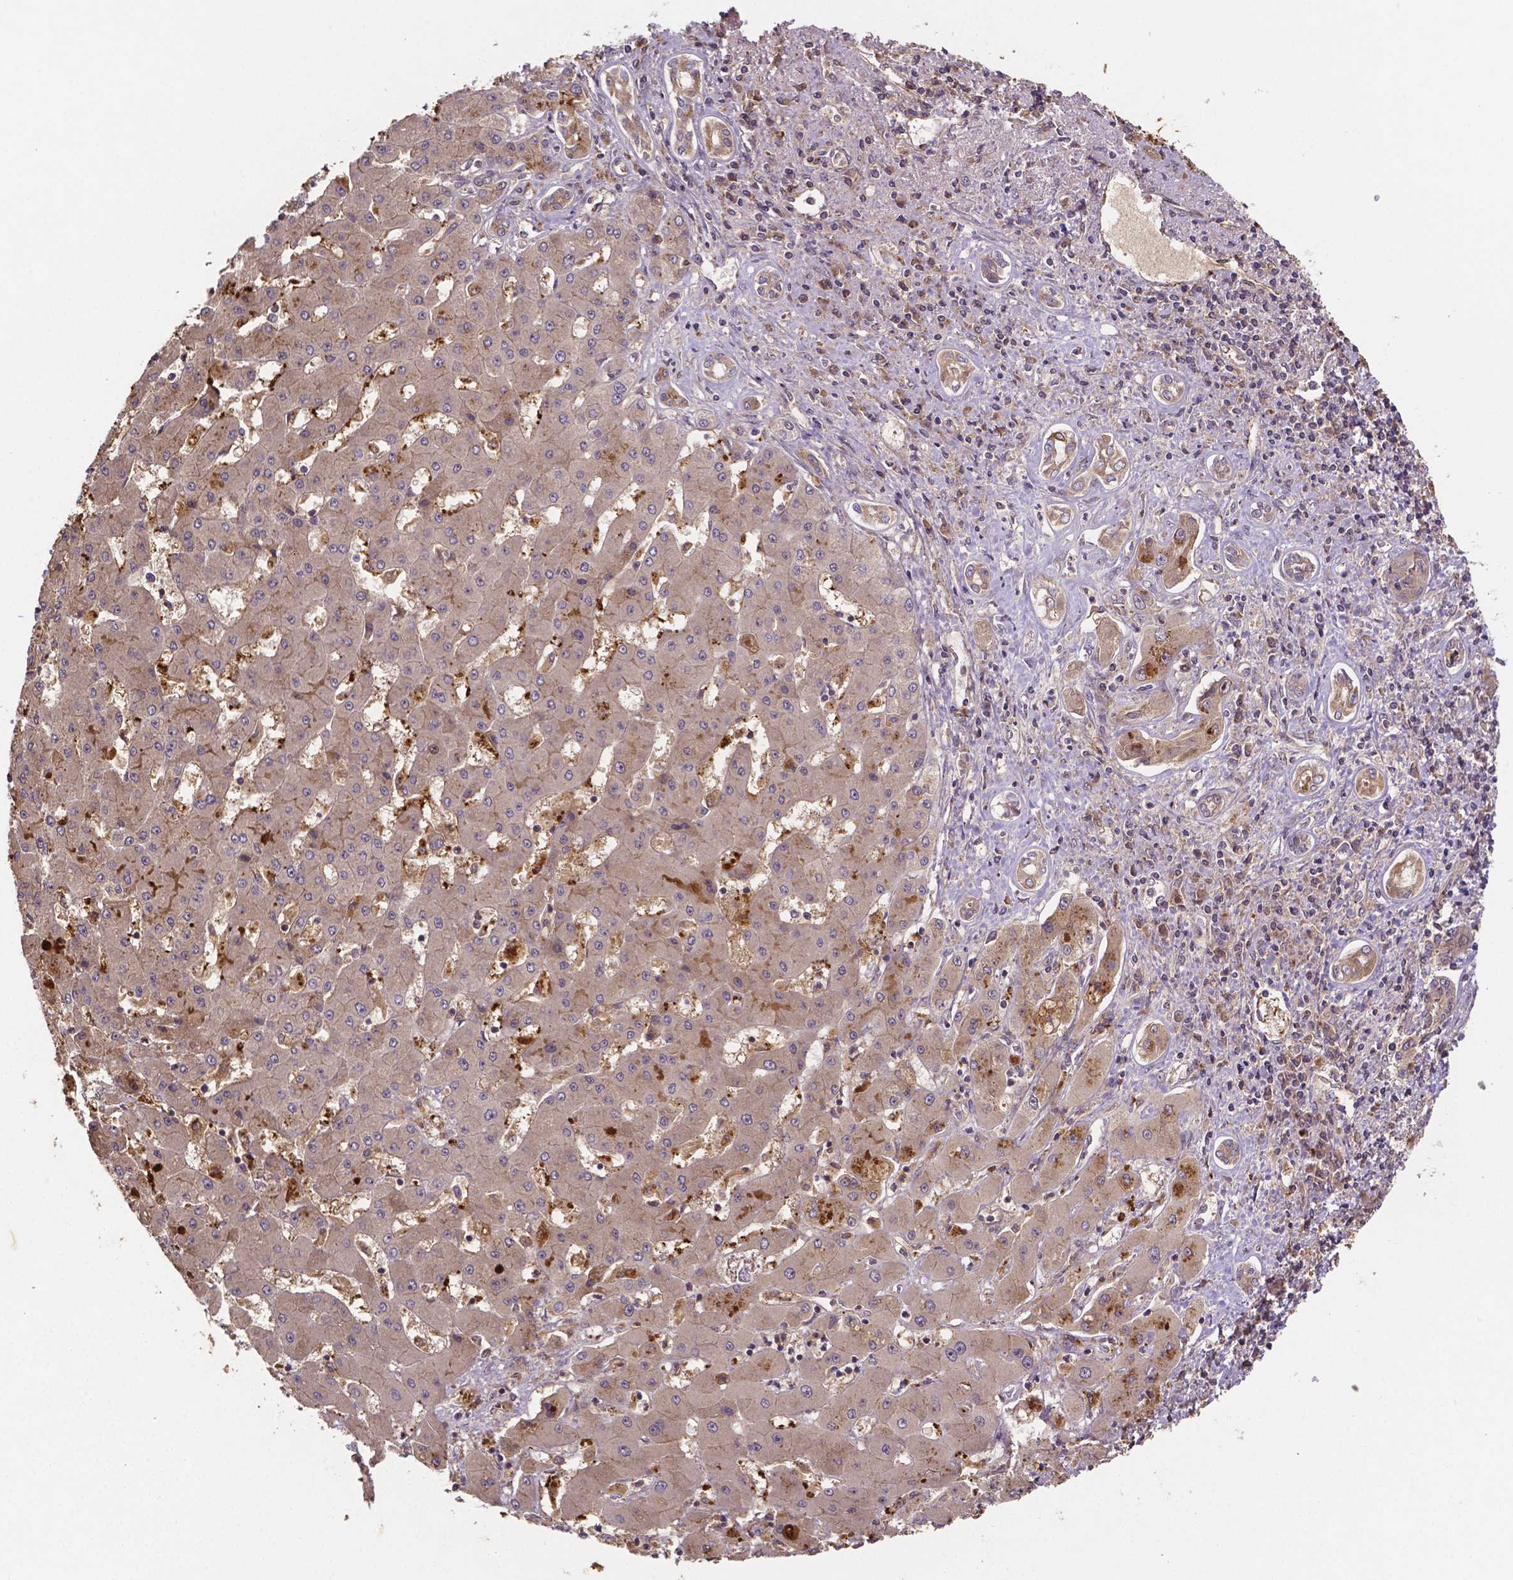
{"staining": {"intensity": "weak", "quantity": ">75%", "location": "cytoplasmic/membranous"}, "tissue": "liver cancer", "cell_type": "Tumor cells", "image_type": "cancer", "snomed": [{"axis": "morphology", "description": "Cholangiocarcinoma"}, {"axis": "topography", "description": "Liver"}], "caption": "Protein analysis of liver cancer tissue exhibits weak cytoplasmic/membranous staining in approximately >75% of tumor cells. Immunohistochemistry (ihc) stains the protein of interest in brown and the nuclei are stained blue.", "gene": "RNF123", "patient": {"sex": "male", "age": 67}}